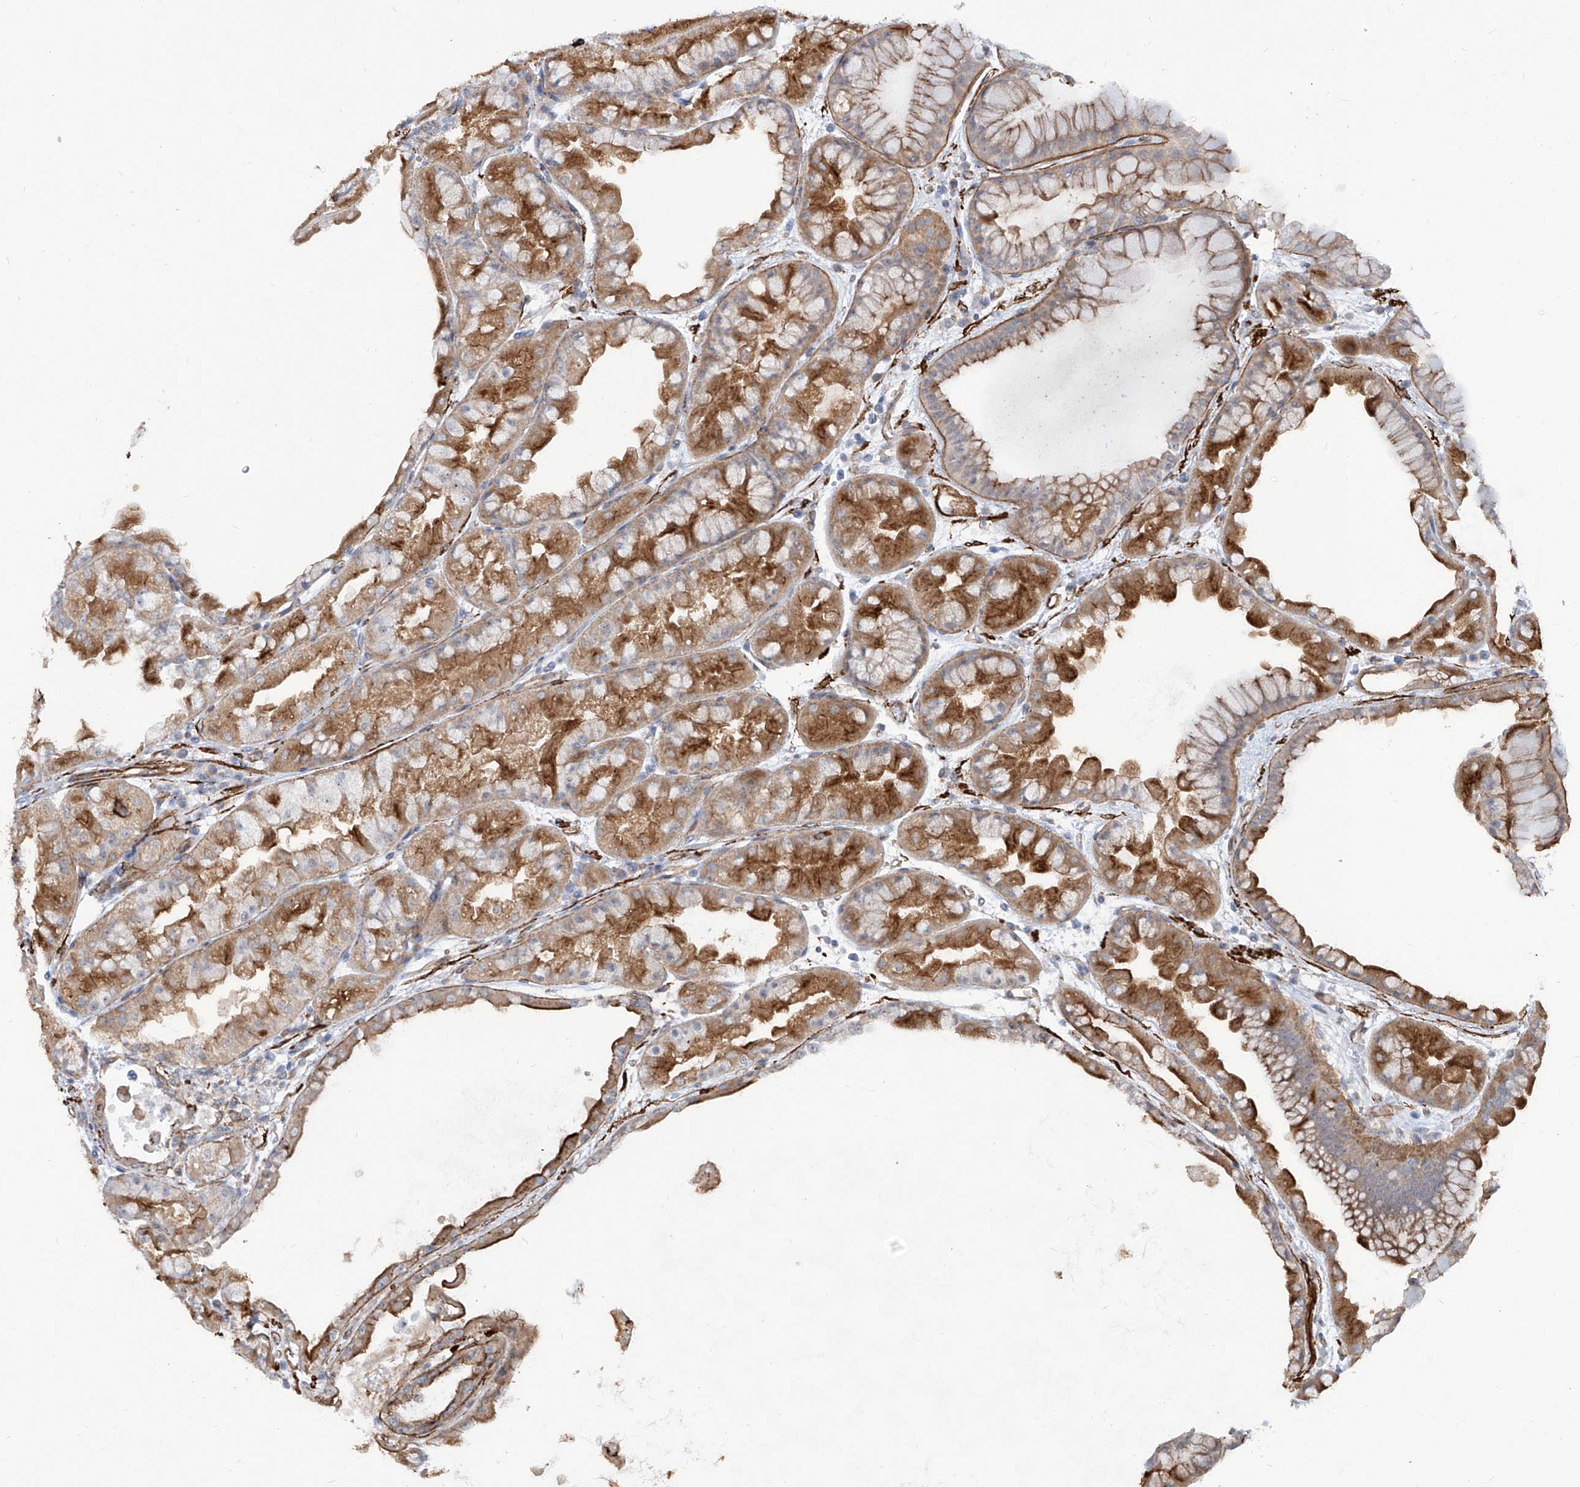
{"staining": {"intensity": "moderate", "quantity": ">75%", "location": "cytoplasmic/membranous"}, "tissue": "stomach", "cell_type": "Glandular cells", "image_type": "normal", "snomed": [{"axis": "morphology", "description": "Normal tissue, NOS"}, {"axis": "topography", "description": "Stomach, upper"}], "caption": "IHC photomicrograph of normal stomach stained for a protein (brown), which exhibits medium levels of moderate cytoplasmic/membranous positivity in about >75% of glandular cells.", "gene": "ZNF490", "patient": {"sex": "male", "age": 47}}